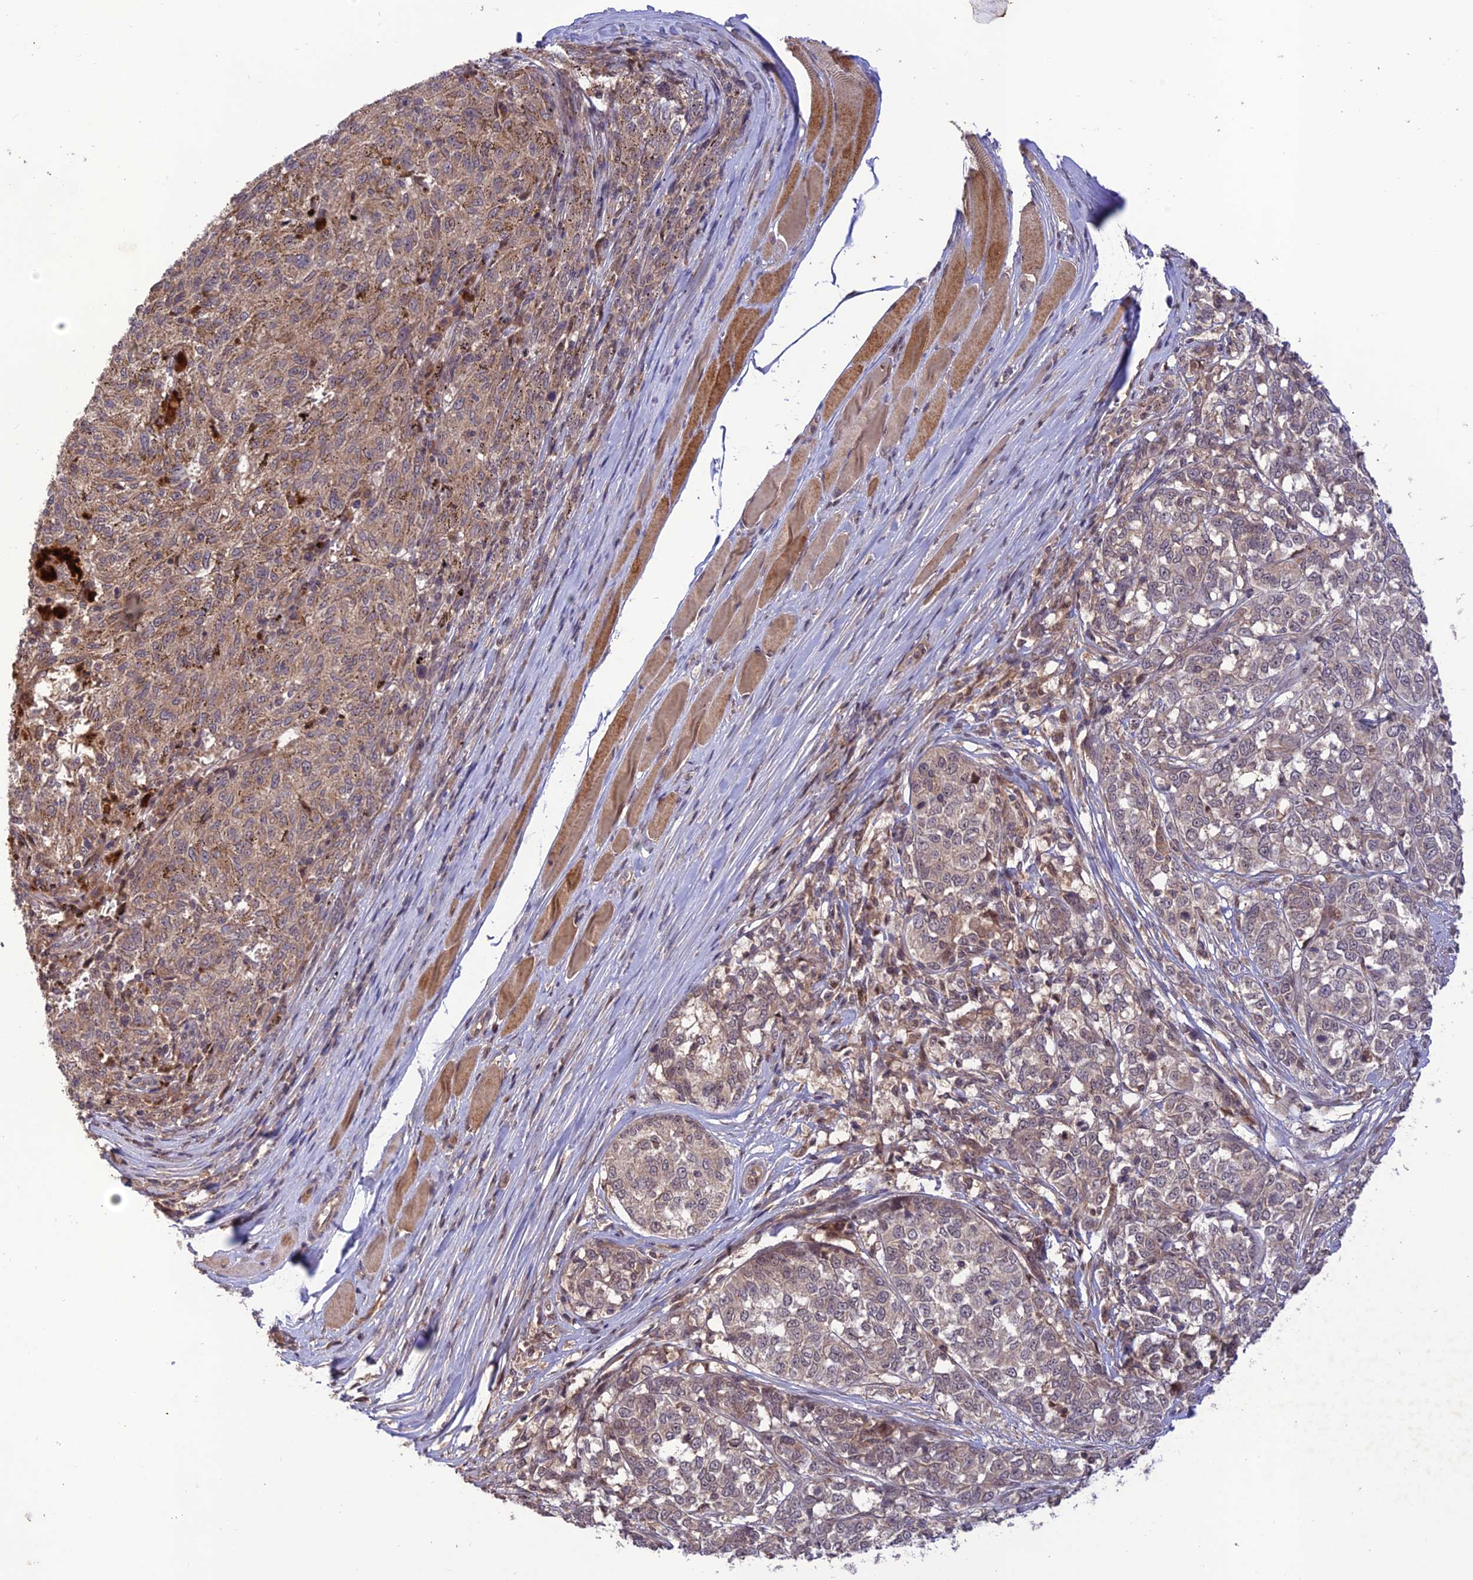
{"staining": {"intensity": "weak", "quantity": "25%-75%", "location": "cytoplasmic/membranous"}, "tissue": "melanoma", "cell_type": "Tumor cells", "image_type": "cancer", "snomed": [{"axis": "morphology", "description": "Malignant melanoma, NOS"}, {"axis": "topography", "description": "Skin"}], "caption": "This histopathology image exhibits immunohistochemistry staining of human melanoma, with low weak cytoplasmic/membranous expression in approximately 25%-75% of tumor cells.", "gene": "REV1", "patient": {"sex": "female", "age": 72}}